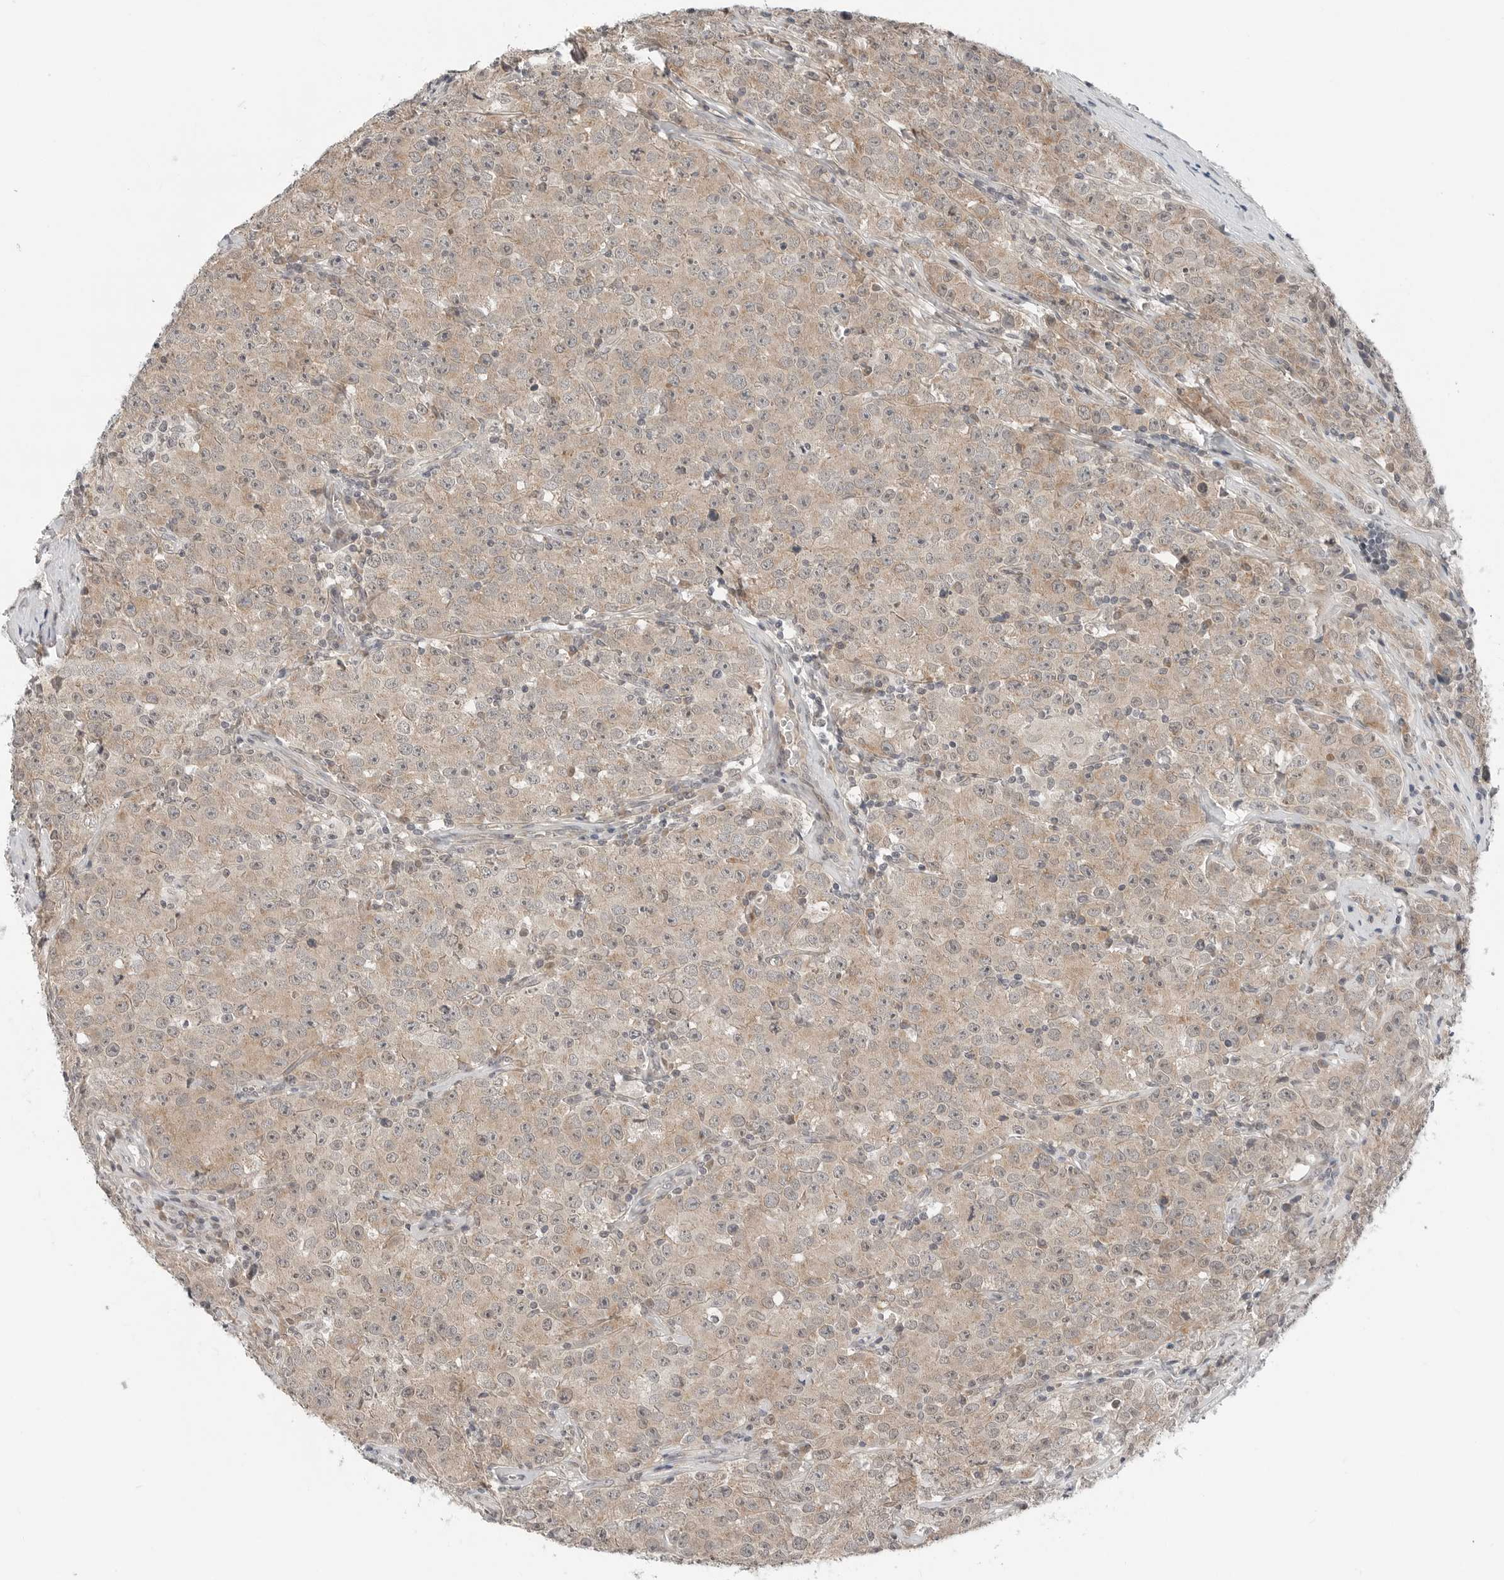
{"staining": {"intensity": "weak", "quantity": "25%-75%", "location": "cytoplasmic/membranous"}, "tissue": "testis cancer", "cell_type": "Tumor cells", "image_type": "cancer", "snomed": [{"axis": "morphology", "description": "Seminoma, NOS"}, {"axis": "morphology", "description": "Carcinoma, Embryonal, NOS"}, {"axis": "topography", "description": "Testis"}], "caption": "The image demonstrates a brown stain indicating the presence of a protein in the cytoplasmic/membranous of tumor cells in testis embryonal carcinoma.", "gene": "FCRLB", "patient": {"sex": "male", "age": 43}}